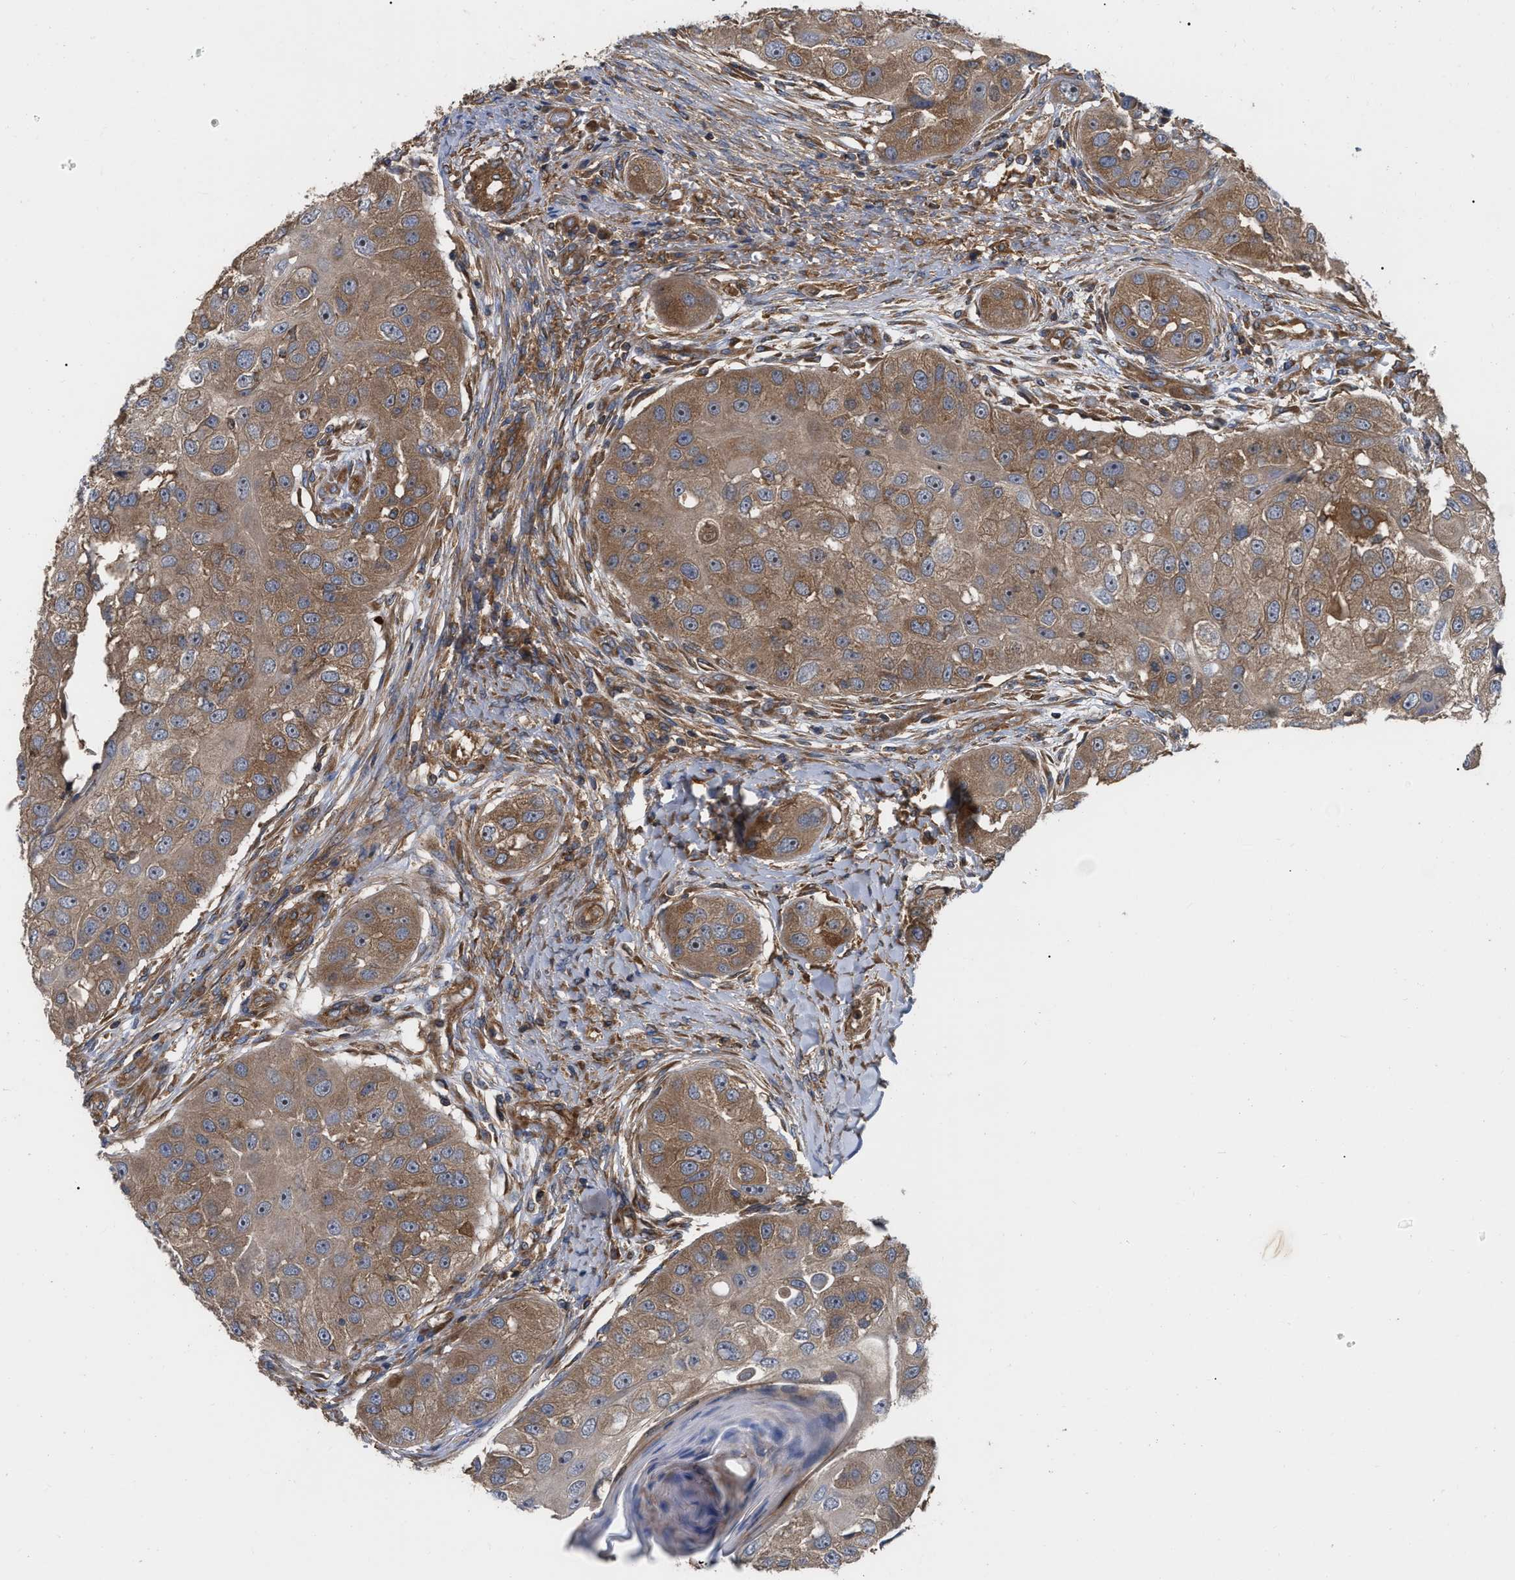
{"staining": {"intensity": "moderate", "quantity": ">75%", "location": "cytoplasmic/membranous"}, "tissue": "head and neck cancer", "cell_type": "Tumor cells", "image_type": "cancer", "snomed": [{"axis": "morphology", "description": "Normal tissue, NOS"}, {"axis": "morphology", "description": "Squamous cell carcinoma, NOS"}, {"axis": "topography", "description": "Skeletal muscle"}, {"axis": "topography", "description": "Head-Neck"}], "caption": "The immunohistochemical stain labels moderate cytoplasmic/membranous expression in tumor cells of head and neck squamous cell carcinoma tissue.", "gene": "RABEP1", "patient": {"sex": "male", "age": 51}}